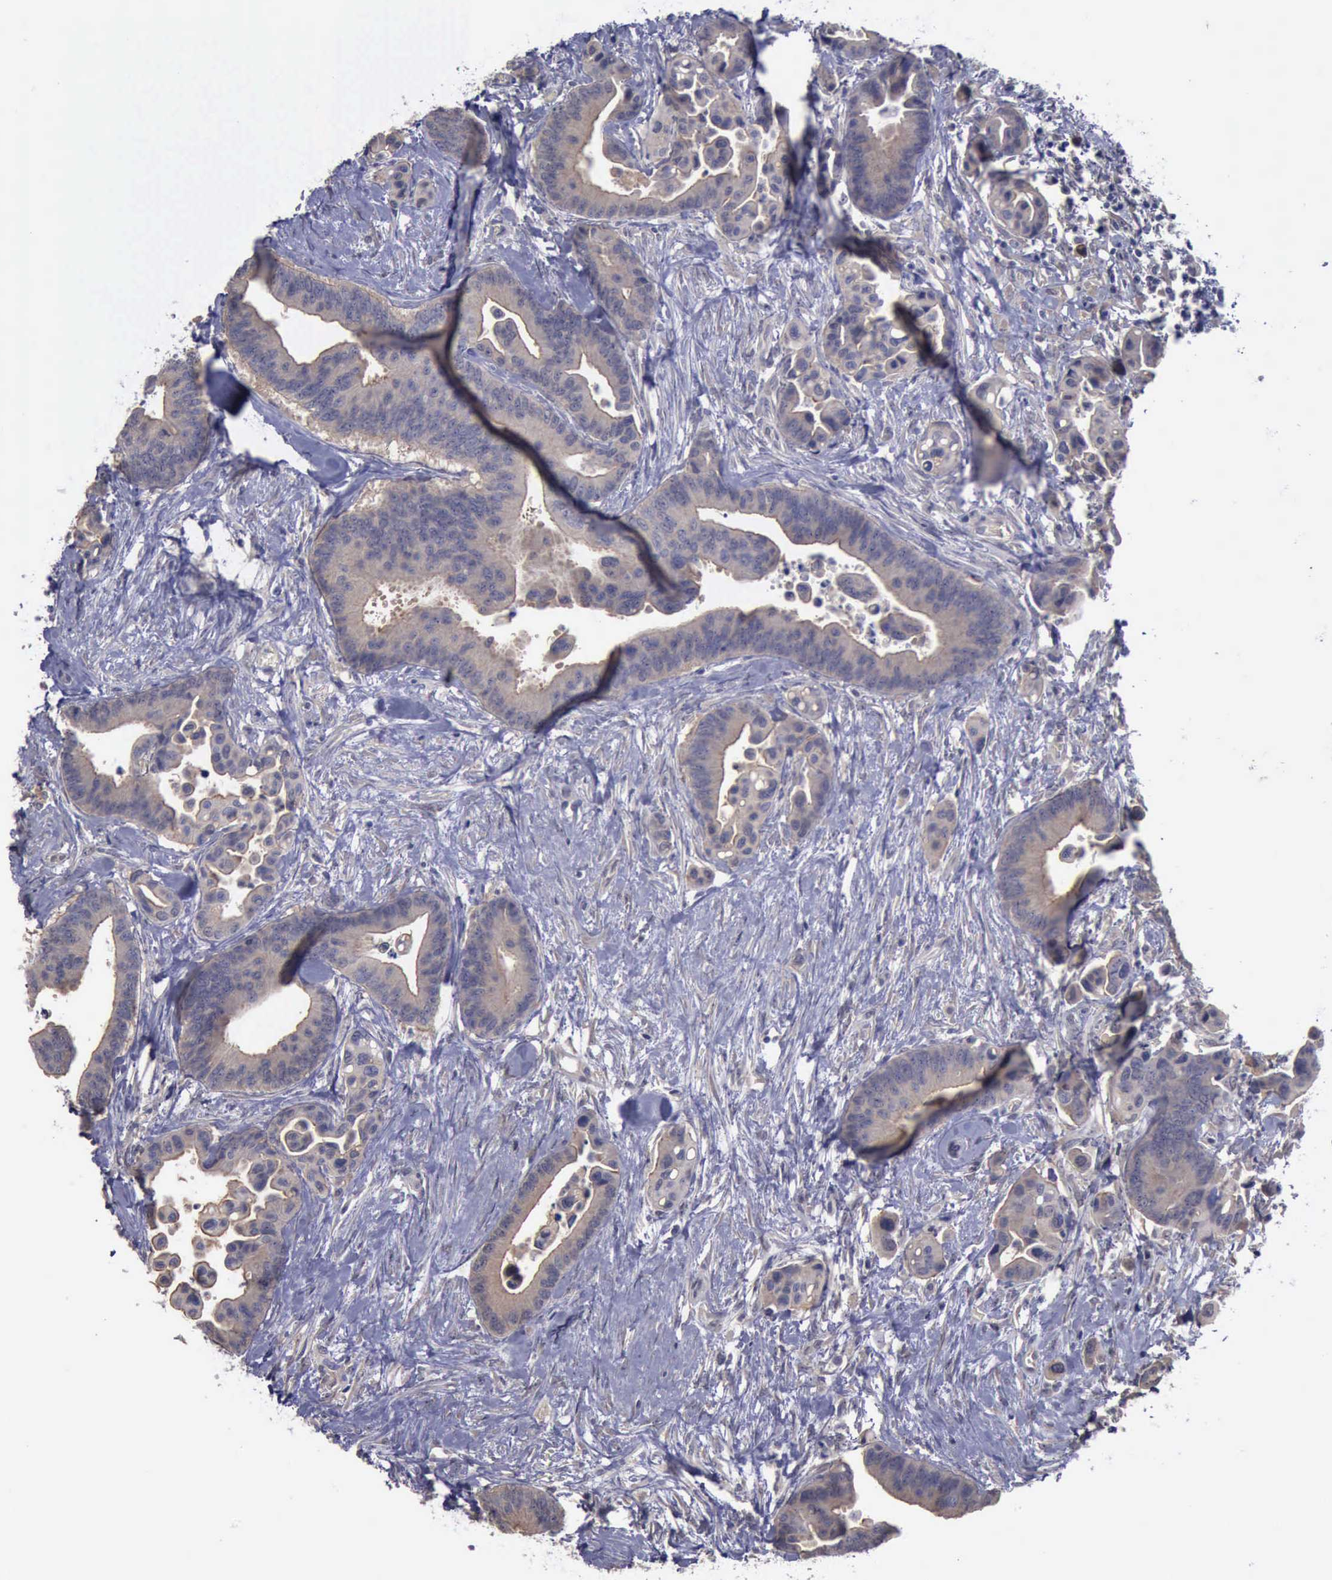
{"staining": {"intensity": "weak", "quantity": ">75%", "location": "cytoplasmic/membranous"}, "tissue": "colorectal cancer", "cell_type": "Tumor cells", "image_type": "cancer", "snomed": [{"axis": "morphology", "description": "Adenocarcinoma, NOS"}, {"axis": "topography", "description": "Colon"}], "caption": "Immunohistochemistry (IHC) of adenocarcinoma (colorectal) demonstrates low levels of weak cytoplasmic/membranous positivity in approximately >75% of tumor cells.", "gene": "PHKA1", "patient": {"sex": "male", "age": 82}}